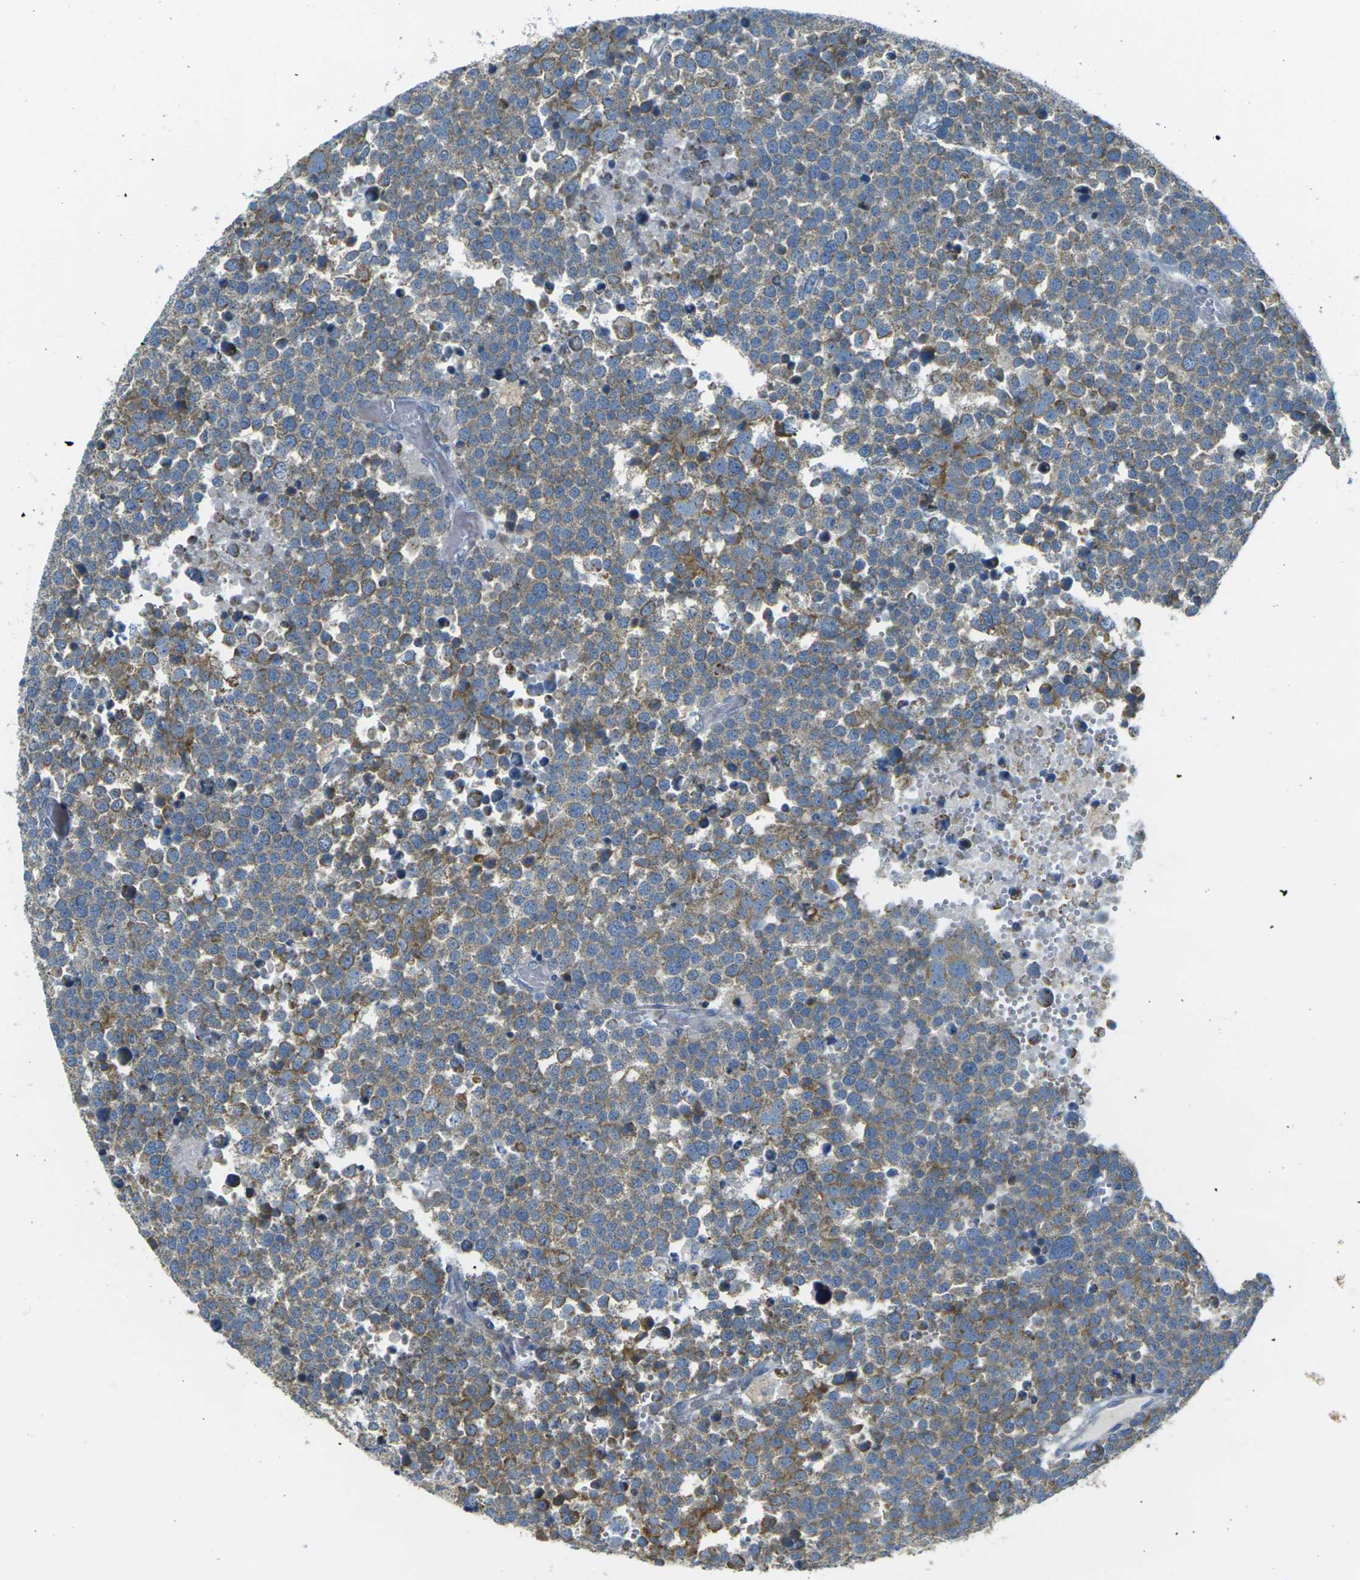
{"staining": {"intensity": "weak", "quantity": "<25%", "location": "cytoplasmic/membranous"}, "tissue": "testis cancer", "cell_type": "Tumor cells", "image_type": "cancer", "snomed": [{"axis": "morphology", "description": "Seminoma, NOS"}, {"axis": "topography", "description": "Testis"}], "caption": "The immunohistochemistry (IHC) image has no significant staining in tumor cells of testis cancer (seminoma) tissue.", "gene": "PARD6B", "patient": {"sex": "male", "age": 71}}